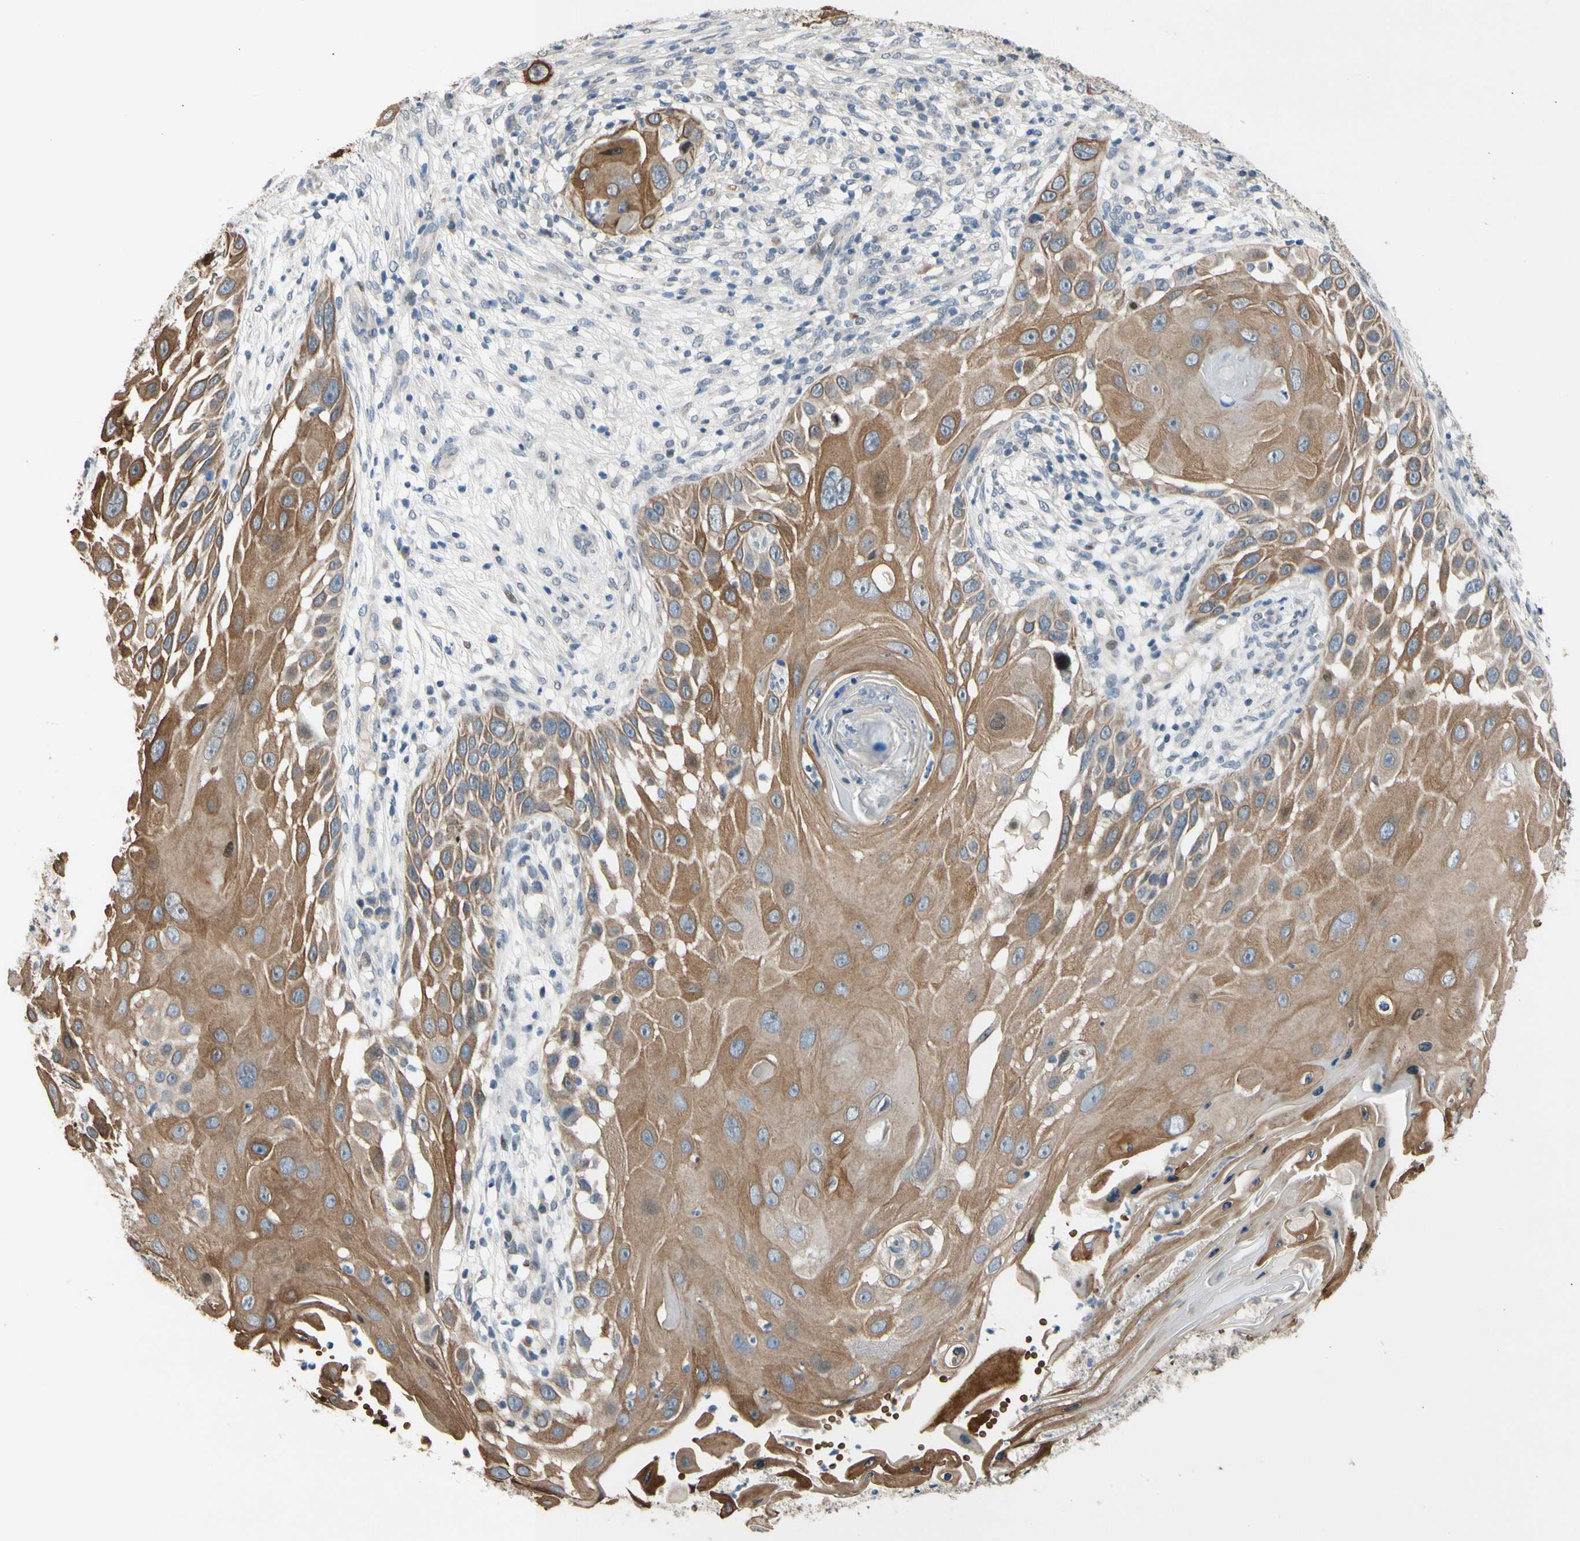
{"staining": {"intensity": "moderate", "quantity": ">75%", "location": "cytoplasmic/membranous"}, "tissue": "skin cancer", "cell_type": "Tumor cells", "image_type": "cancer", "snomed": [{"axis": "morphology", "description": "Squamous cell carcinoma, NOS"}, {"axis": "topography", "description": "Skin"}], "caption": "Squamous cell carcinoma (skin) stained for a protein exhibits moderate cytoplasmic/membranous positivity in tumor cells.", "gene": "ZNF184", "patient": {"sex": "female", "age": 44}}